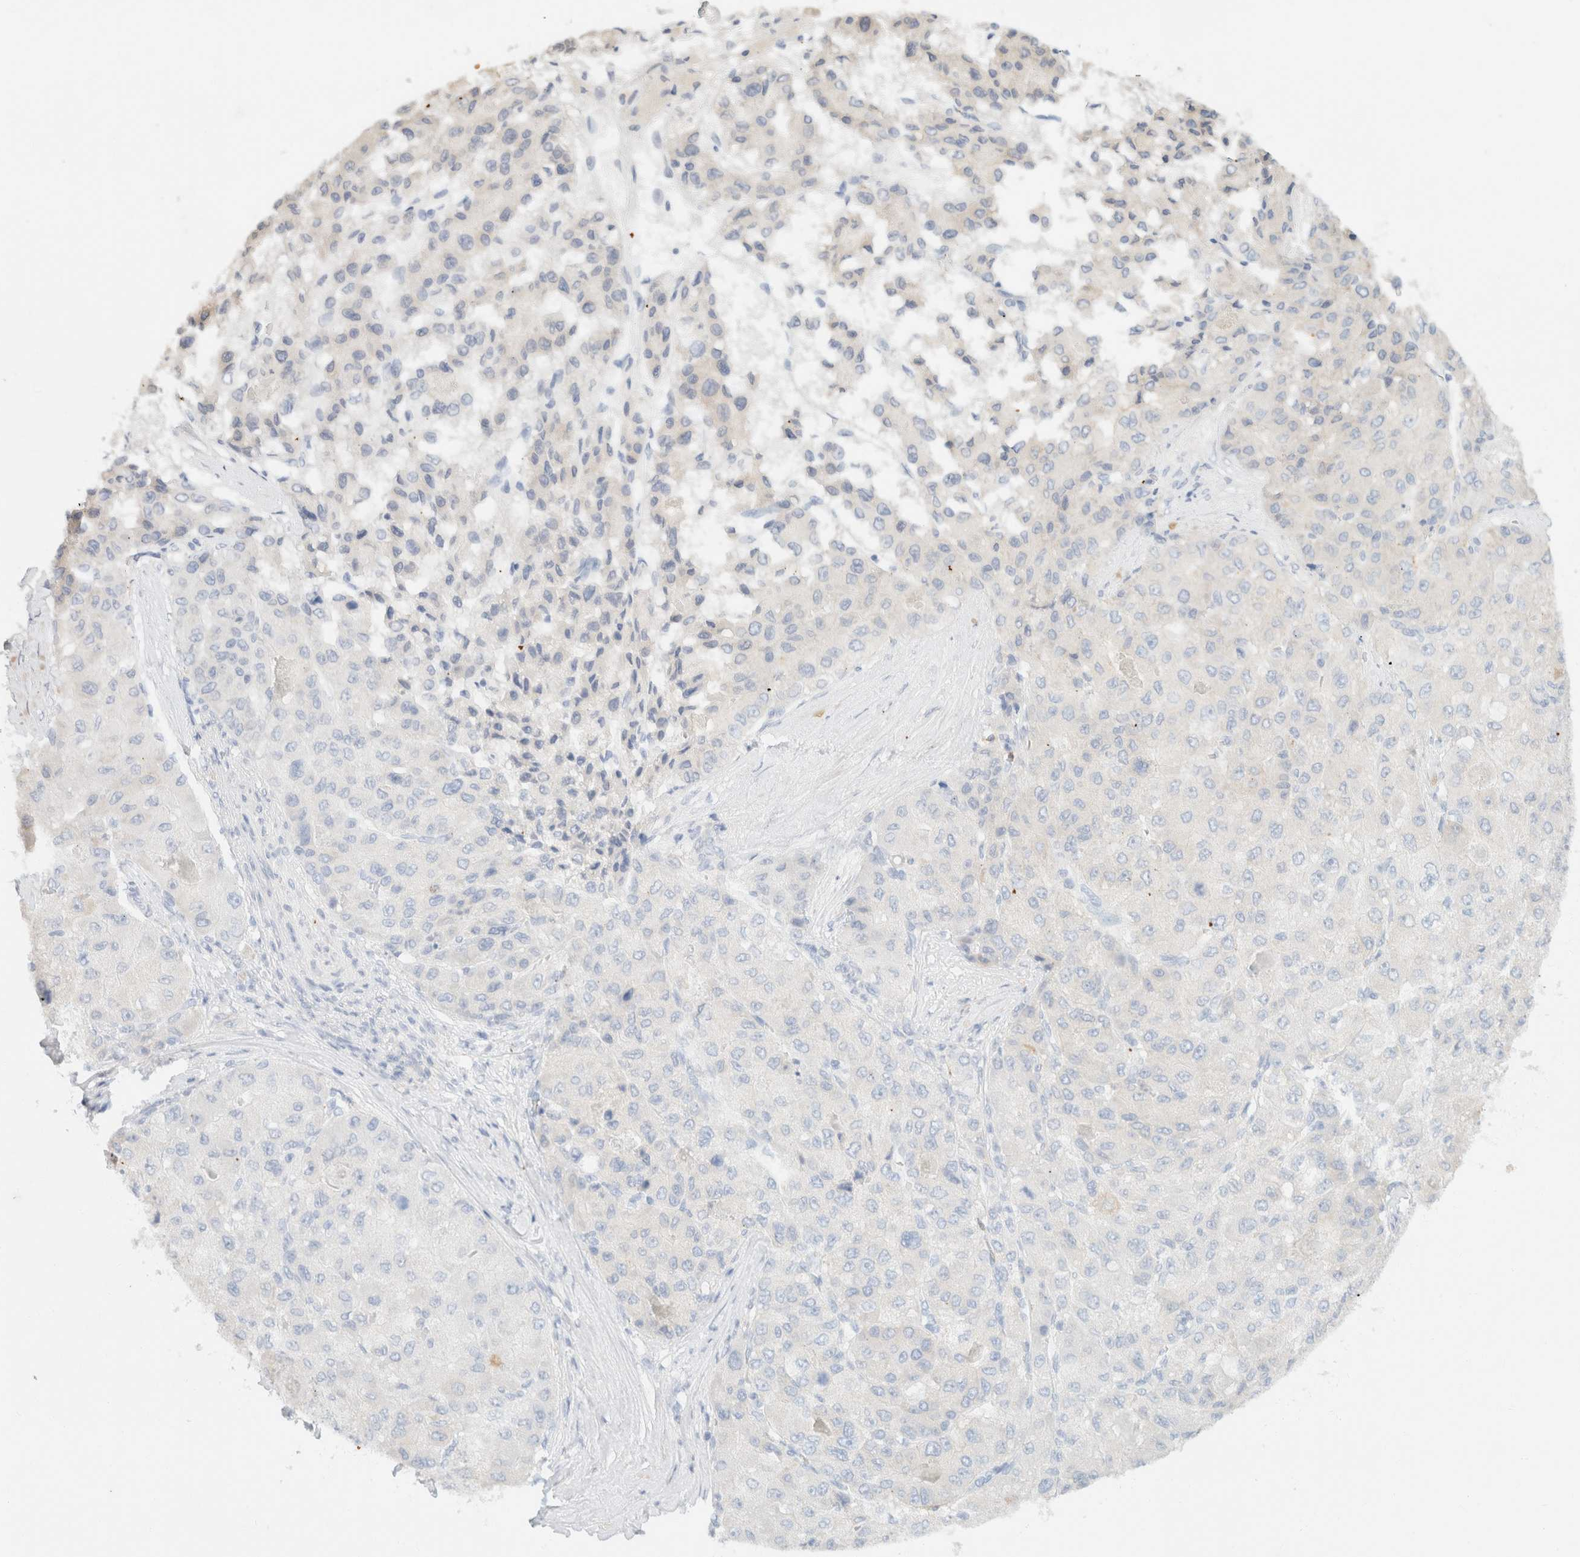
{"staining": {"intensity": "negative", "quantity": "none", "location": "none"}, "tissue": "liver cancer", "cell_type": "Tumor cells", "image_type": "cancer", "snomed": [{"axis": "morphology", "description": "Carcinoma, Hepatocellular, NOS"}, {"axis": "topography", "description": "Liver"}], "caption": "Immunohistochemistry photomicrograph of neoplastic tissue: liver cancer stained with DAB (3,3'-diaminobenzidine) exhibits no significant protein positivity in tumor cells.", "gene": "SH3GLB2", "patient": {"sex": "male", "age": 80}}